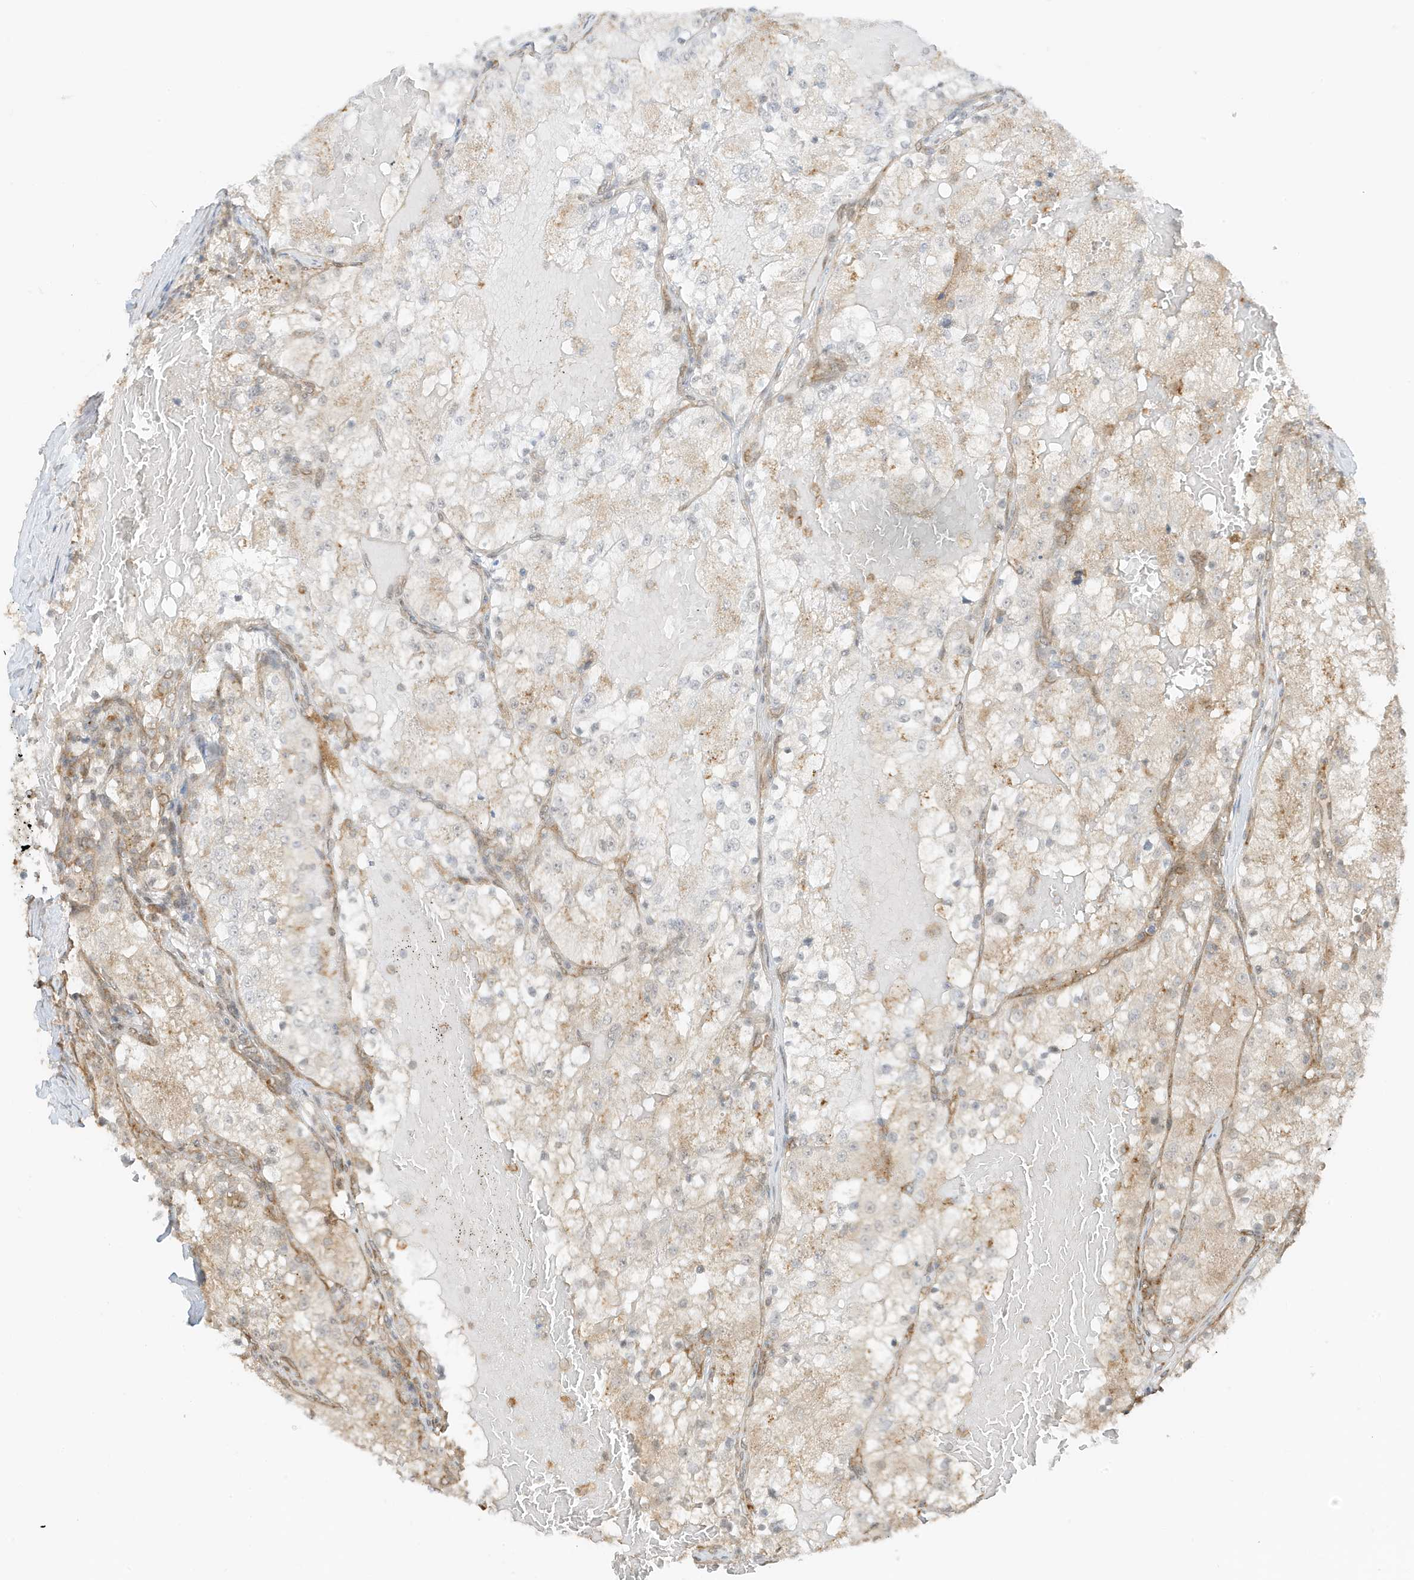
{"staining": {"intensity": "weak", "quantity": "<25%", "location": "cytoplasmic/membranous"}, "tissue": "renal cancer", "cell_type": "Tumor cells", "image_type": "cancer", "snomed": [{"axis": "morphology", "description": "Normal tissue, NOS"}, {"axis": "morphology", "description": "Adenocarcinoma, NOS"}, {"axis": "topography", "description": "Kidney"}], "caption": "The immunohistochemistry (IHC) micrograph has no significant positivity in tumor cells of adenocarcinoma (renal) tissue. (DAB immunohistochemistry (IHC) with hematoxylin counter stain).", "gene": "UBAP2L", "patient": {"sex": "male", "age": 68}}